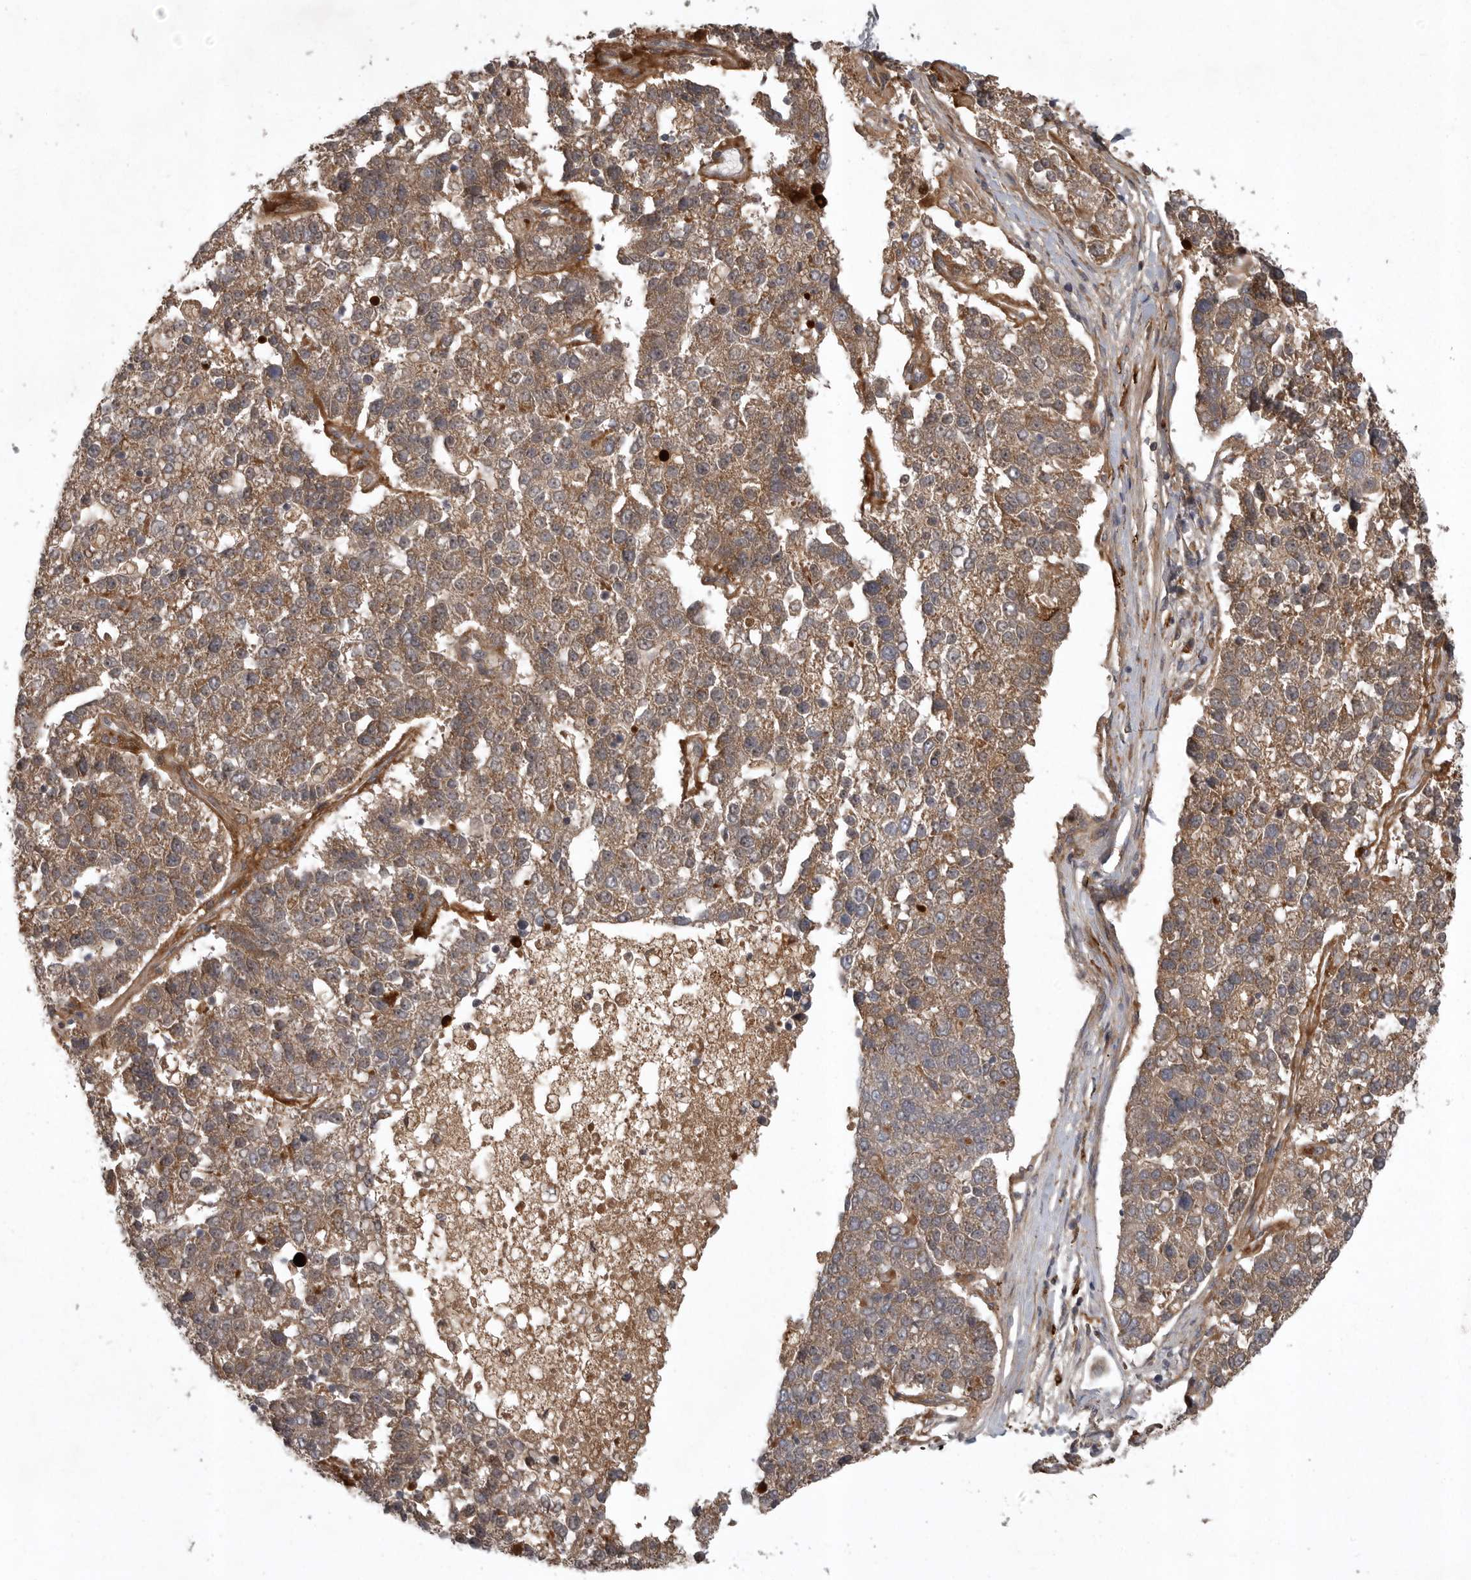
{"staining": {"intensity": "moderate", "quantity": ">75%", "location": "cytoplasmic/membranous"}, "tissue": "pancreatic cancer", "cell_type": "Tumor cells", "image_type": "cancer", "snomed": [{"axis": "morphology", "description": "Adenocarcinoma, NOS"}, {"axis": "topography", "description": "Pancreas"}], "caption": "A high-resolution micrograph shows IHC staining of pancreatic cancer (adenocarcinoma), which exhibits moderate cytoplasmic/membranous staining in approximately >75% of tumor cells. The staining was performed using DAB, with brown indicating positive protein expression. Nuclei are stained blue with hematoxylin.", "gene": "GPR31", "patient": {"sex": "female", "age": 61}}